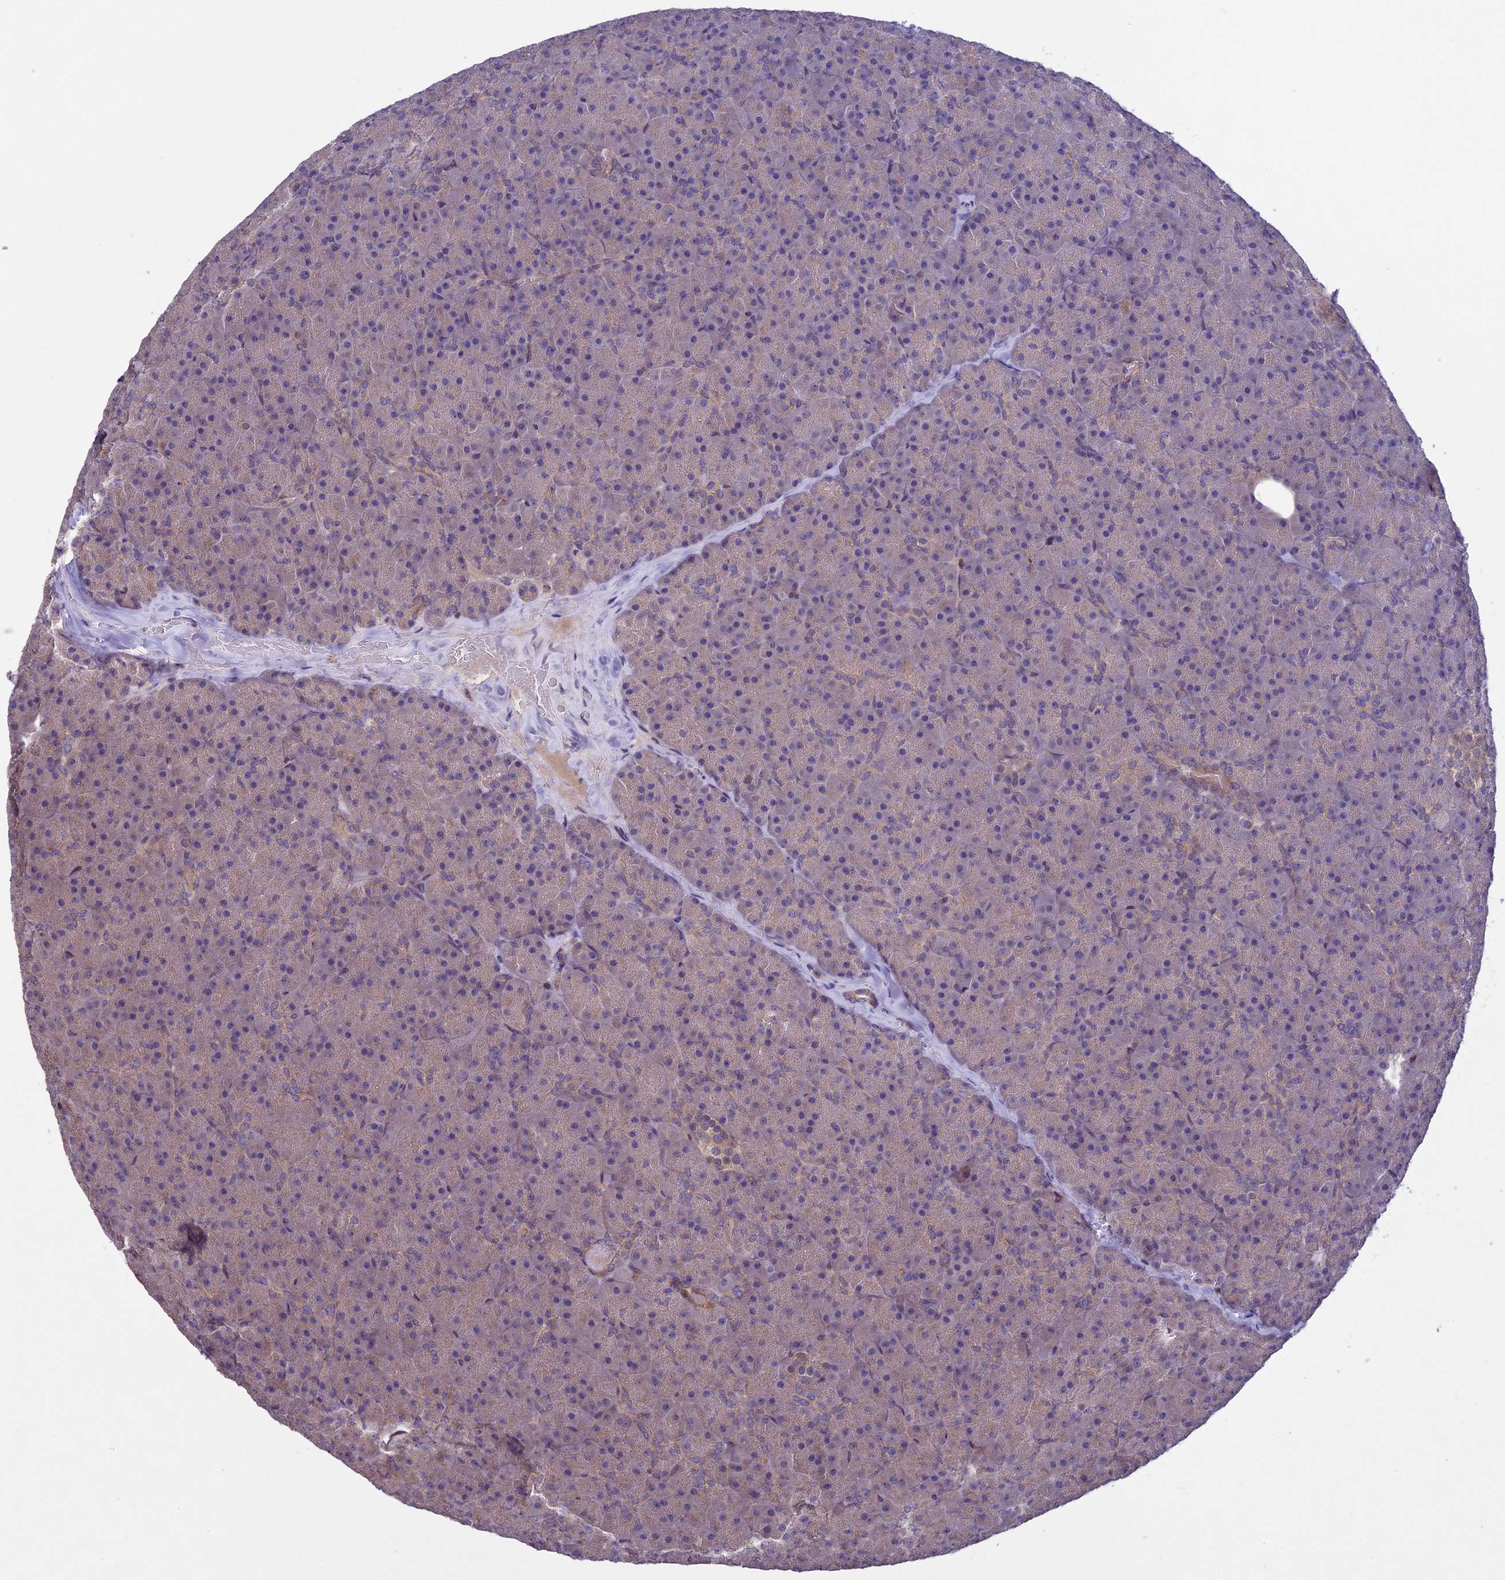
{"staining": {"intensity": "weak", "quantity": "<25%", "location": "cytoplasmic/membranous"}, "tissue": "pancreas", "cell_type": "Exocrine glandular cells", "image_type": "normal", "snomed": [{"axis": "morphology", "description": "Normal tissue, NOS"}, {"axis": "topography", "description": "Pancreas"}], "caption": "Immunohistochemistry histopathology image of unremarkable pancreas: human pancreas stained with DAB demonstrates no significant protein staining in exocrine glandular cells.", "gene": "MAN2C1", "patient": {"sex": "male", "age": 36}}